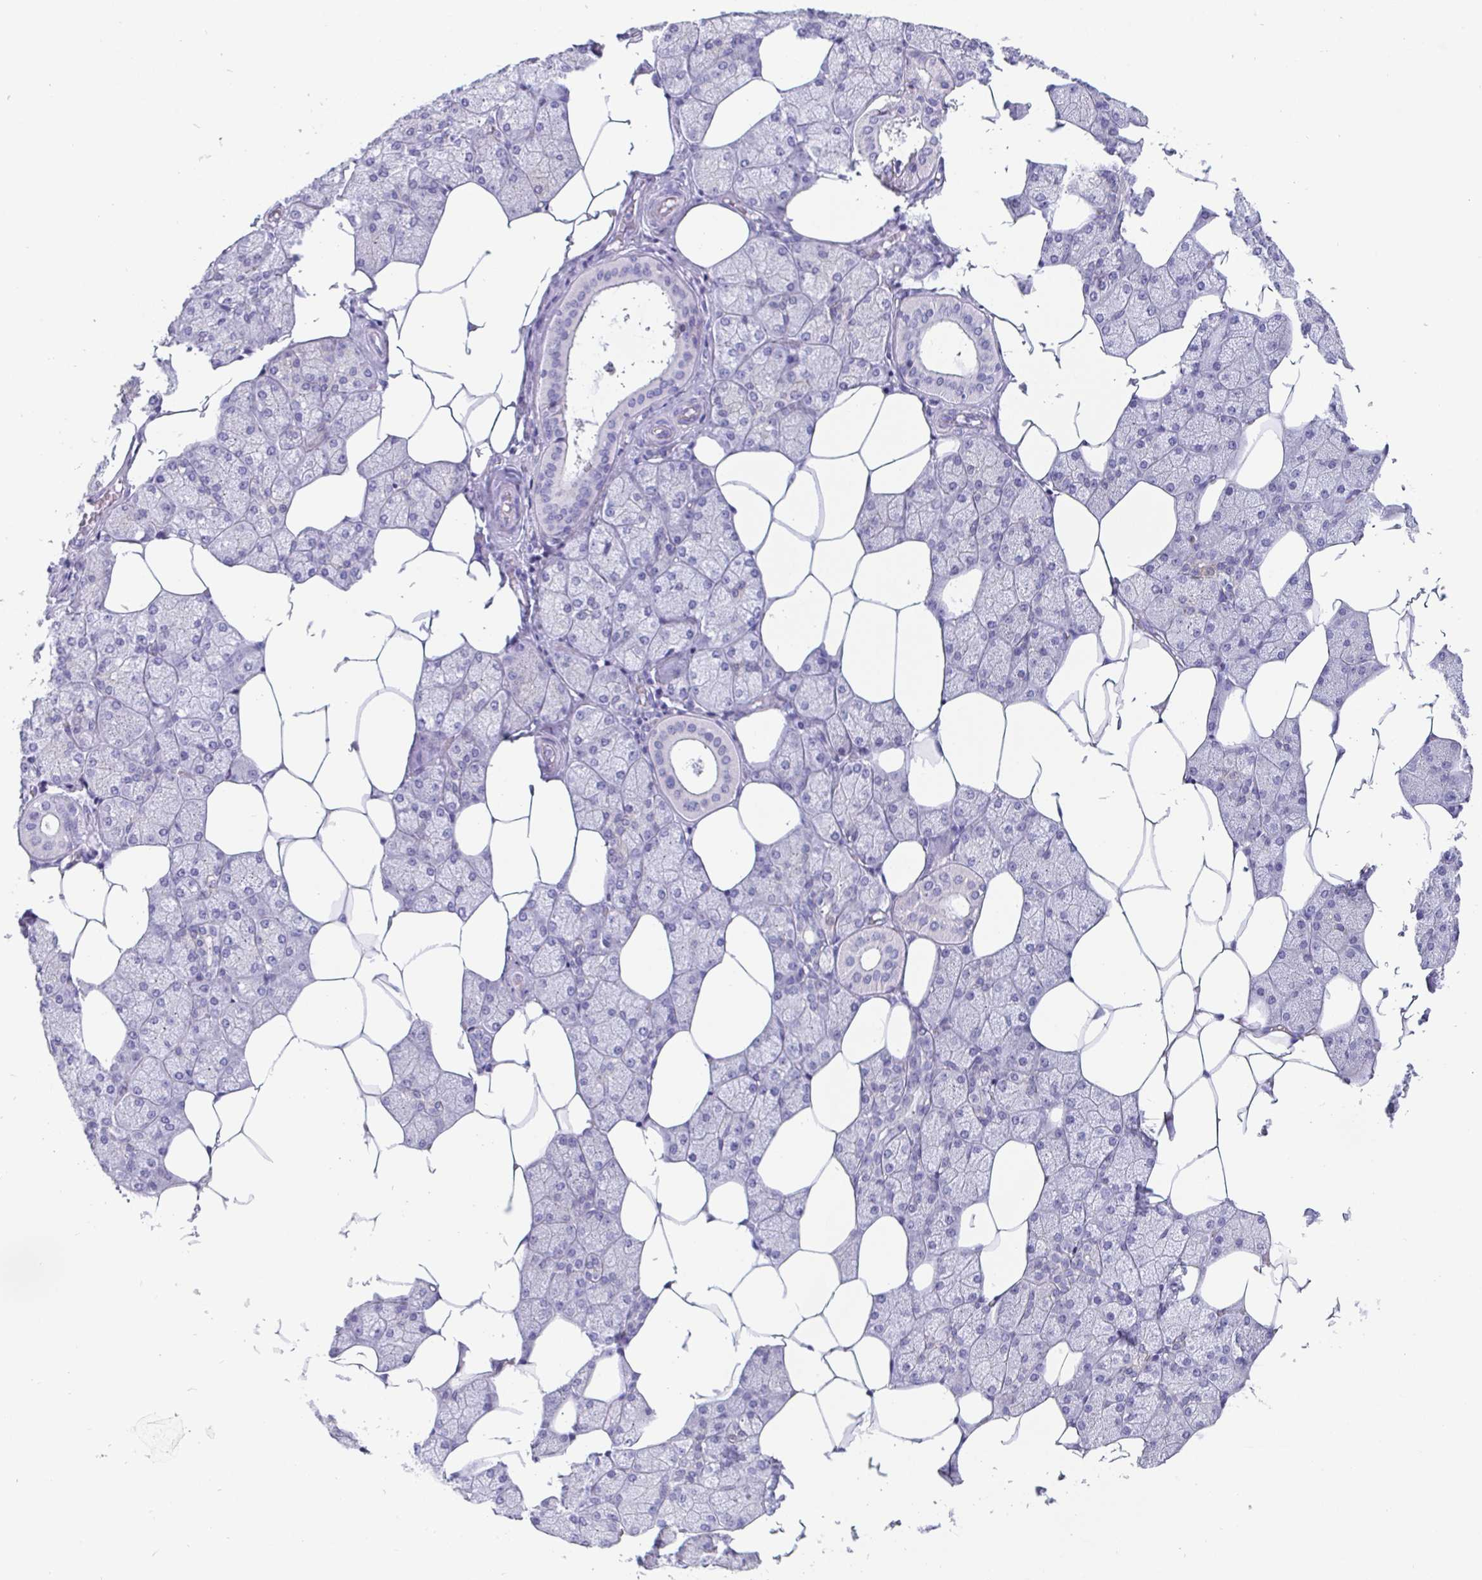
{"staining": {"intensity": "negative", "quantity": "none", "location": "none"}, "tissue": "salivary gland", "cell_type": "Glandular cells", "image_type": "normal", "snomed": [{"axis": "morphology", "description": "Normal tissue, NOS"}, {"axis": "topography", "description": "Salivary gland"}], "caption": "A high-resolution micrograph shows immunohistochemistry staining of normal salivary gland, which demonstrates no significant positivity in glandular cells.", "gene": "SCGN", "patient": {"sex": "female", "age": 43}}